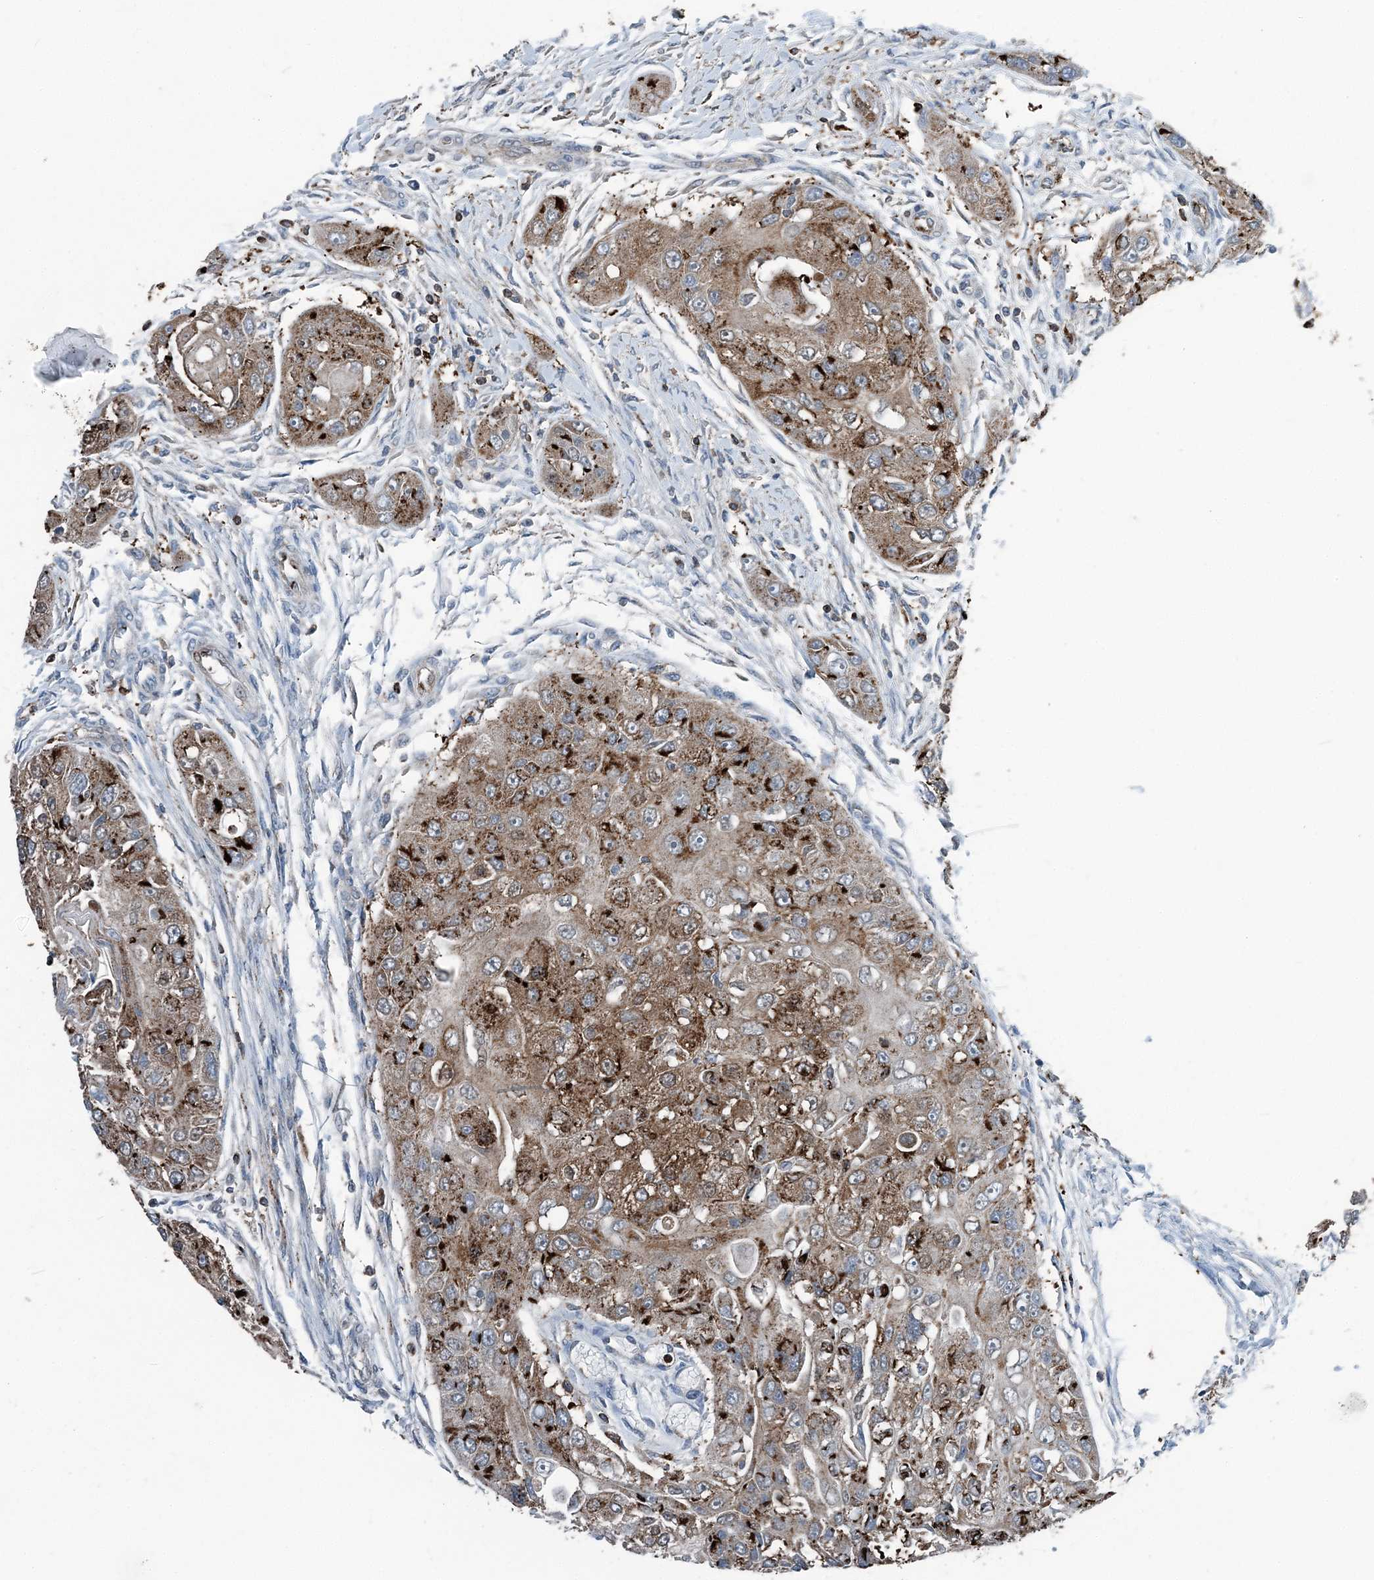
{"staining": {"intensity": "strong", "quantity": ">75%", "location": "cytoplasmic/membranous"}, "tissue": "head and neck cancer", "cell_type": "Tumor cells", "image_type": "cancer", "snomed": [{"axis": "morphology", "description": "Normal tissue, NOS"}, {"axis": "morphology", "description": "Squamous cell carcinoma, NOS"}, {"axis": "topography", "description": "Skeletal muscle"}, {"axis": "topography", "description": "Head-Neck"}], "caption": "Human head and neck cancer (squamous cell carcinoma) stained with a protein marker exhibits strong staining in tumor cells.", "gene": "CFL1", "patient": {"sex": "male", "age": 51}}